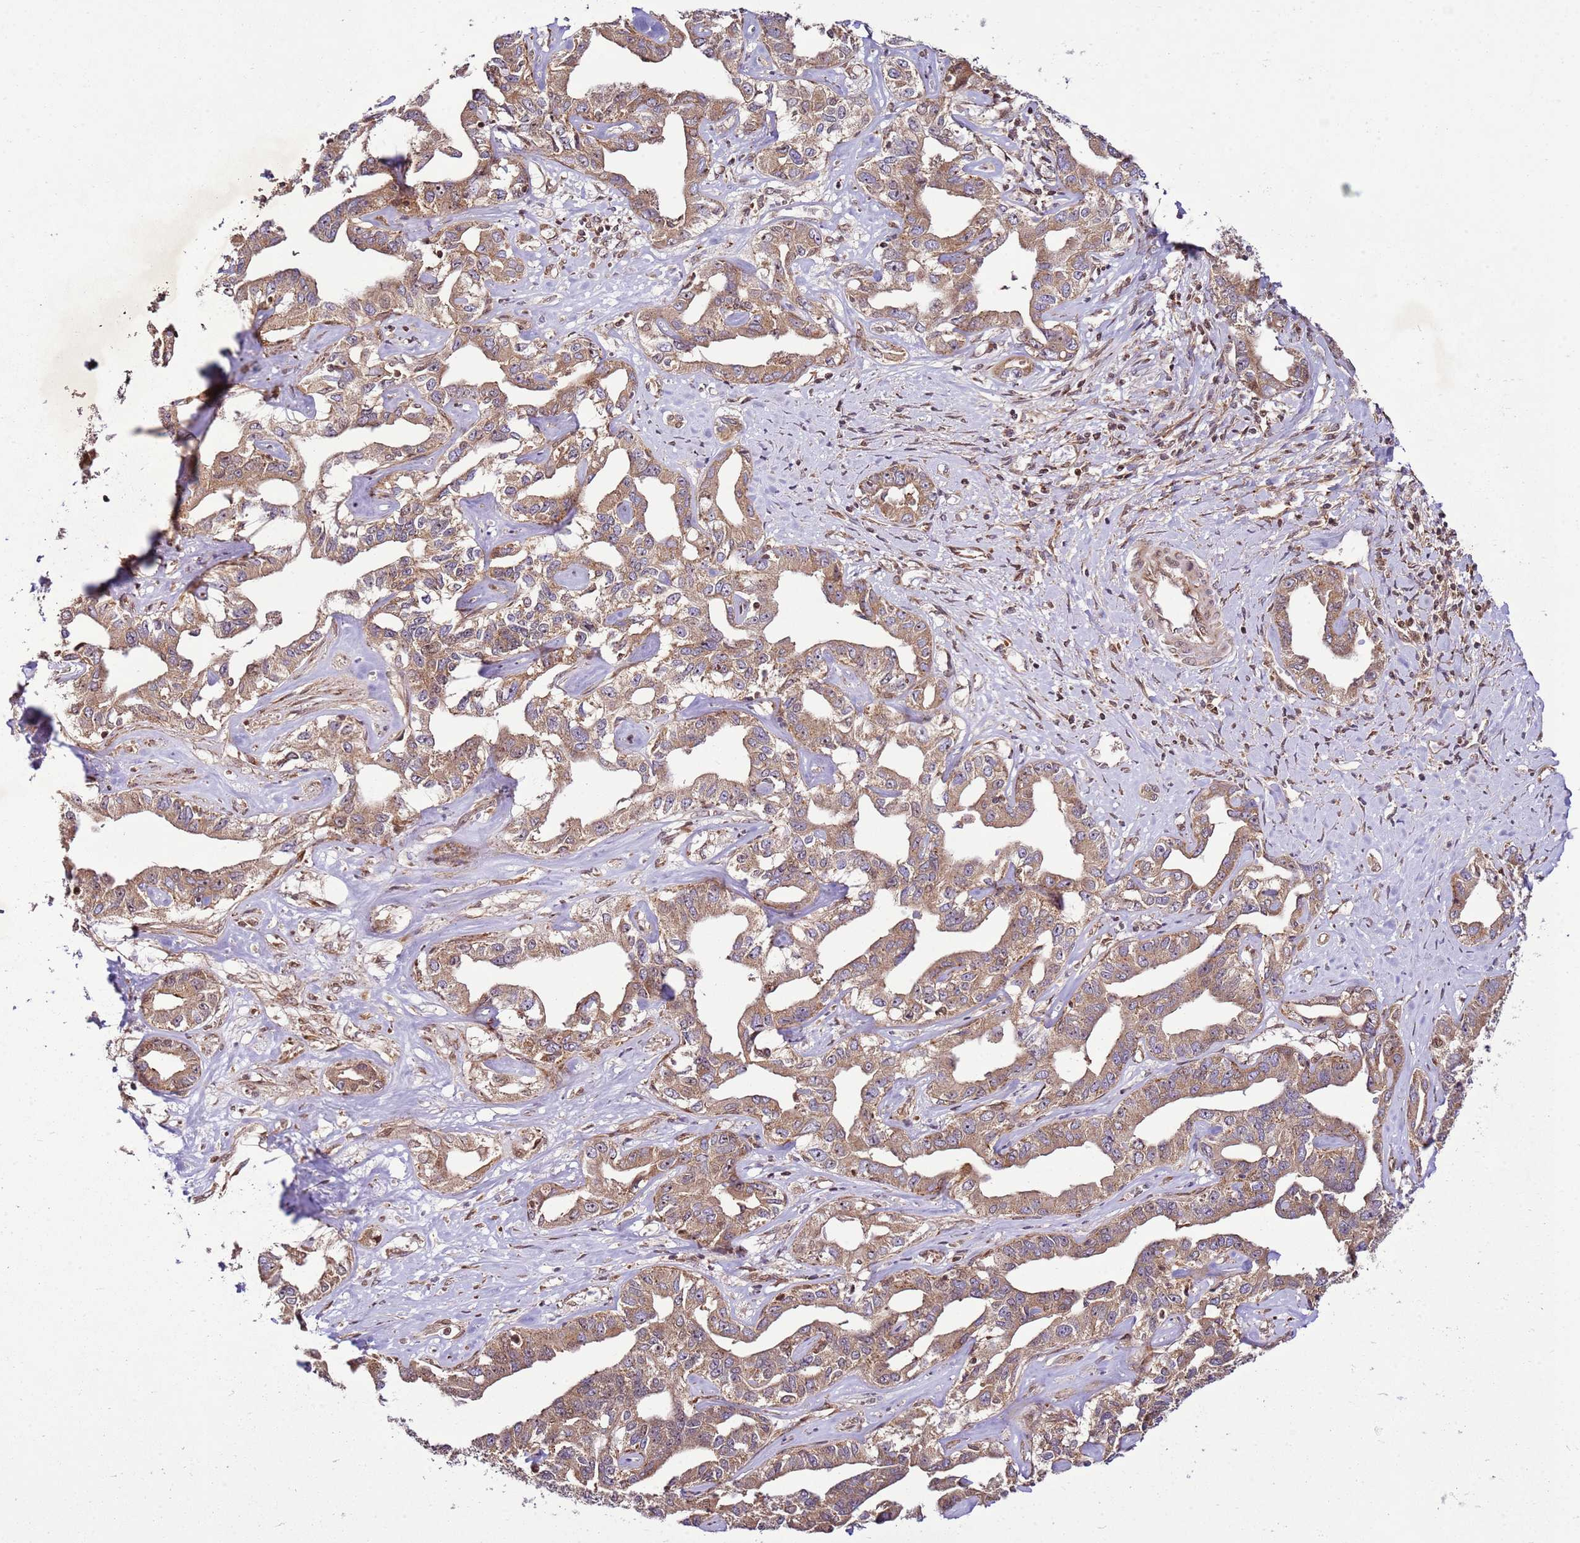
{"staining": {"intensity": "moderate", "quantity": ">75%", "location": "cytoplasmic/membranous,nuclear"}, "tissue": "liver cancer", "cell_type": "Tumor cells", "image_type": "cancer", "snomed": [{"axis": "morphology", "description": "Cholangiocarcinoma"}, {"axis": "topography", "description": "Liver"}], "caption": "Immunohistochemistry micrograph of human liver cholangiocarcinoma stained for a protein (brown), which shows medium levels of moderate cytoplasmic/membranous and nuclear expression in approximately >75% of tumor cells.", "gene": "RASA3", "patient": {"sex": "male", "age": 59}}